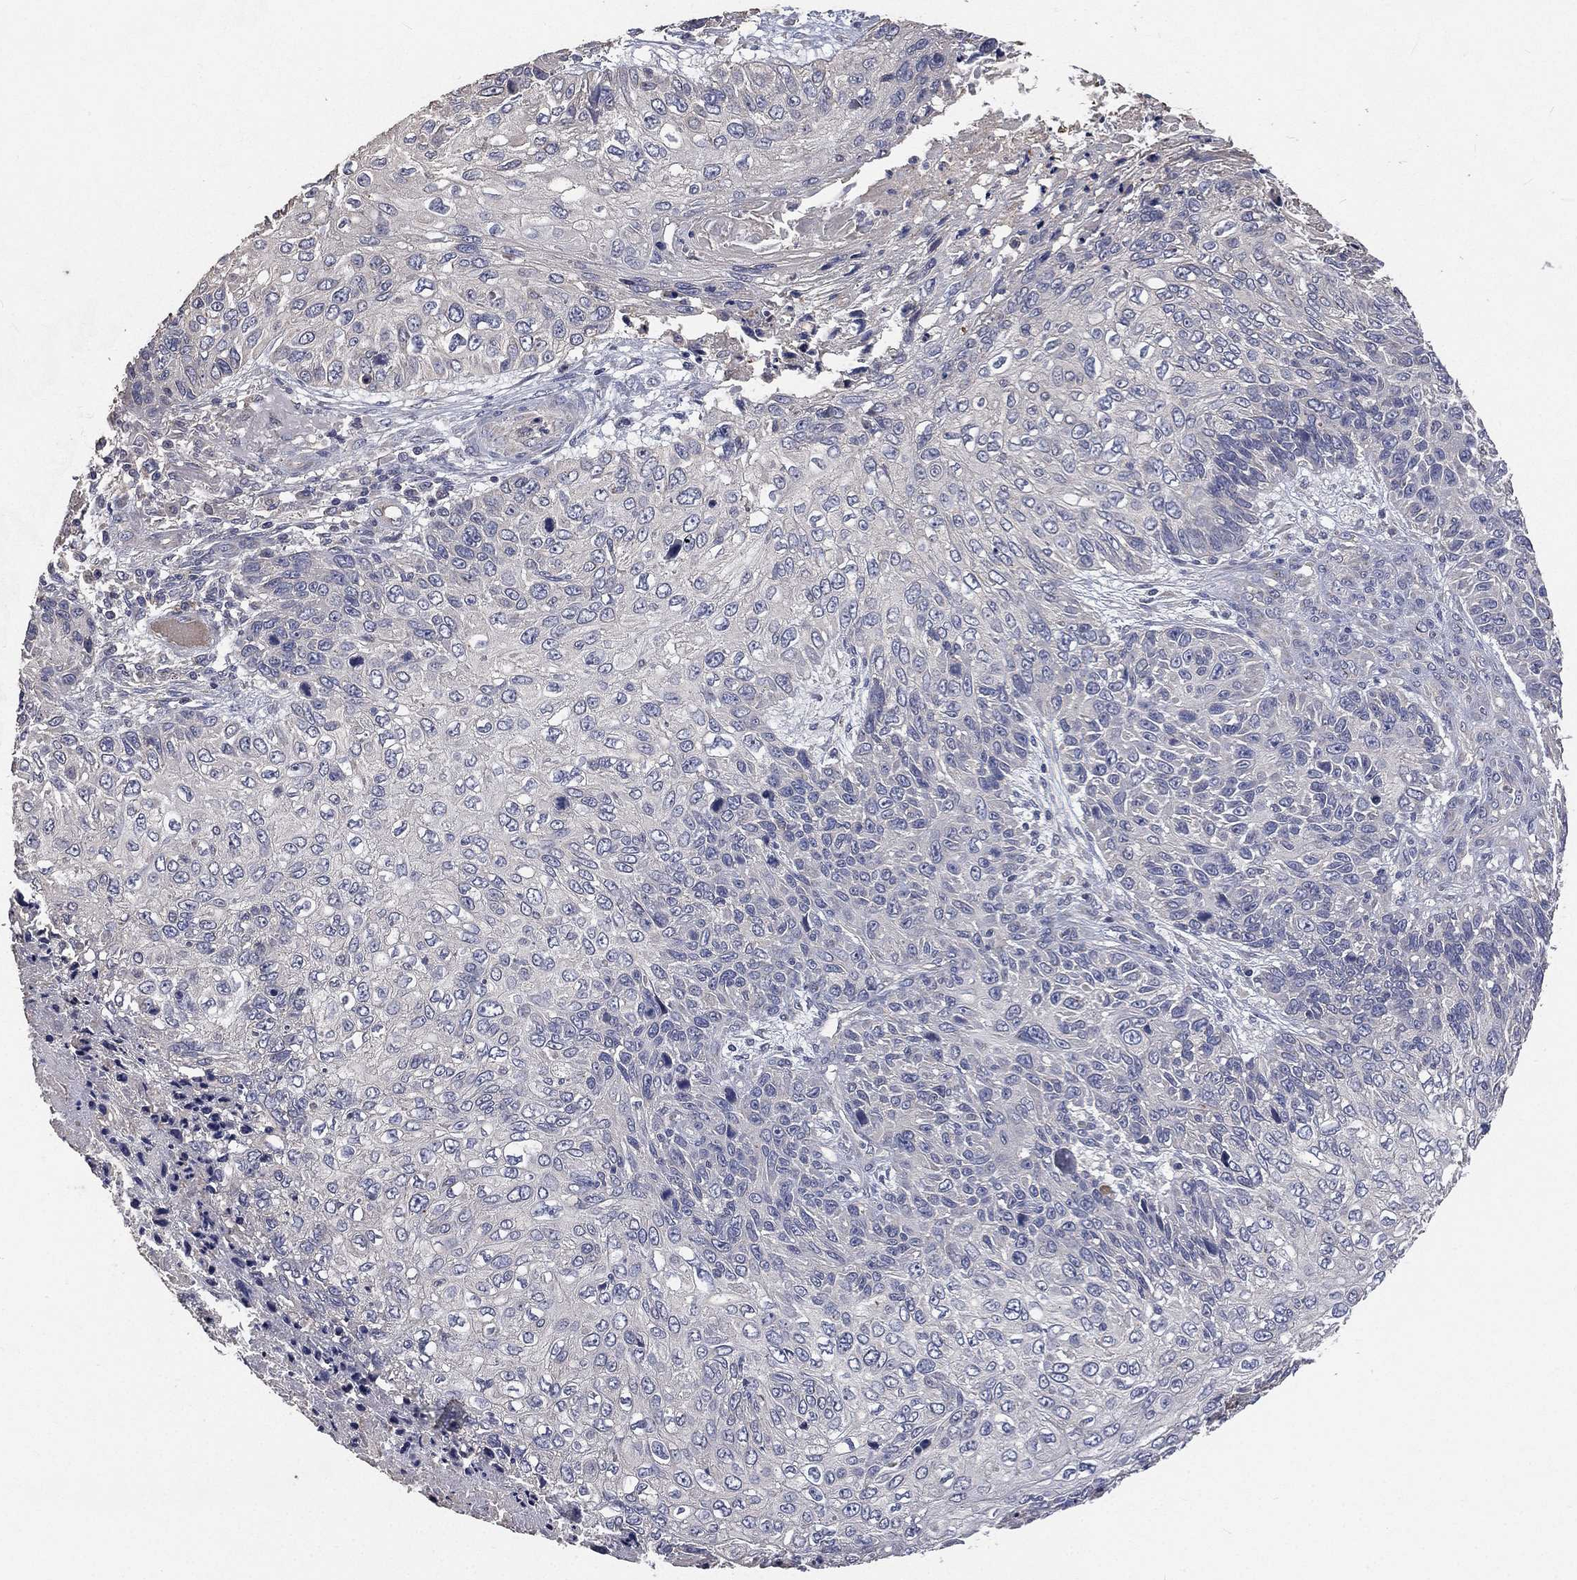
{"staining": {"intensity": "negative", "quantity": "none", "location": "none"}, "tissue": "skin cancer", "cell_type": "Tumor cells", "image_type": "cancer", "snomed": [{"axis": "morphology", "description": "Squamous cell carcinoma, NOS"}, {"axis": "topography", "description": "Skin"}], "caption": "DAB (3,3'-diaminobenzidine) immunohistochemical staining of skin cancer demonstrates no significant expression in tumor cells.", "gene": "CROCC", "patient": {"sex": "male", "age": 92}}